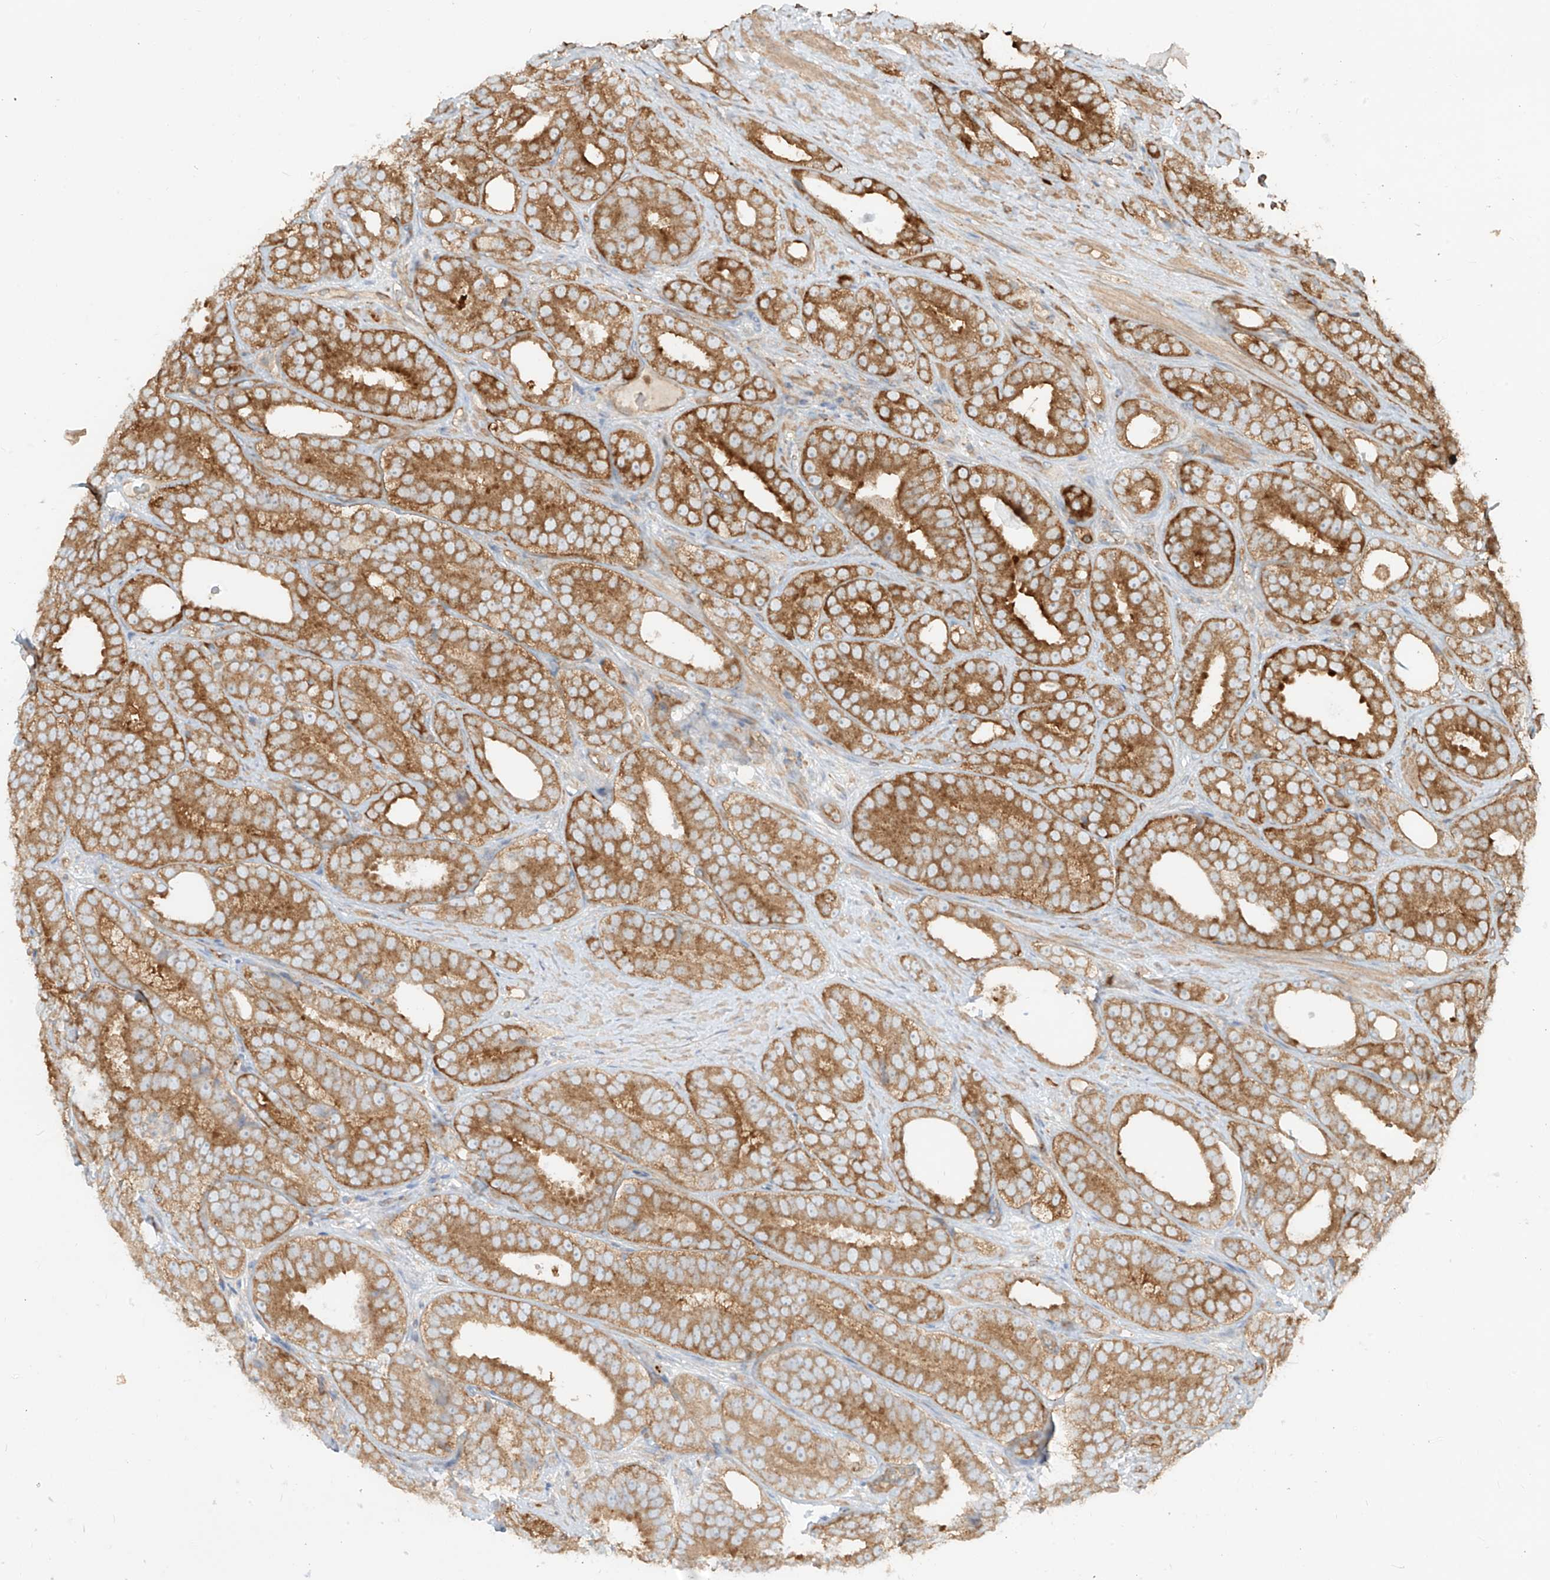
{"staining": {"intensity": "strong", "quantity": ">75%", "location": "cytoplasmic/membranous"}, "tissue": "prostate cancer", "cell_type": "Tumor cells", "image_type": "cancer", "snomed": [{"axis": "morphology", "description": "Adenocarcinoma, High grade"}, {"axis": "topography", "description": "Prostate"}], "caption": "There is high levels of strong cytoplasmic/membranous expression in tumor cells of prostate adenocarcinoma (high-grade), as demonstrated by immunohistochemical staining (brown color).", "gene": "CCDC115", "patient": {"sex": "male", "age": 56}}